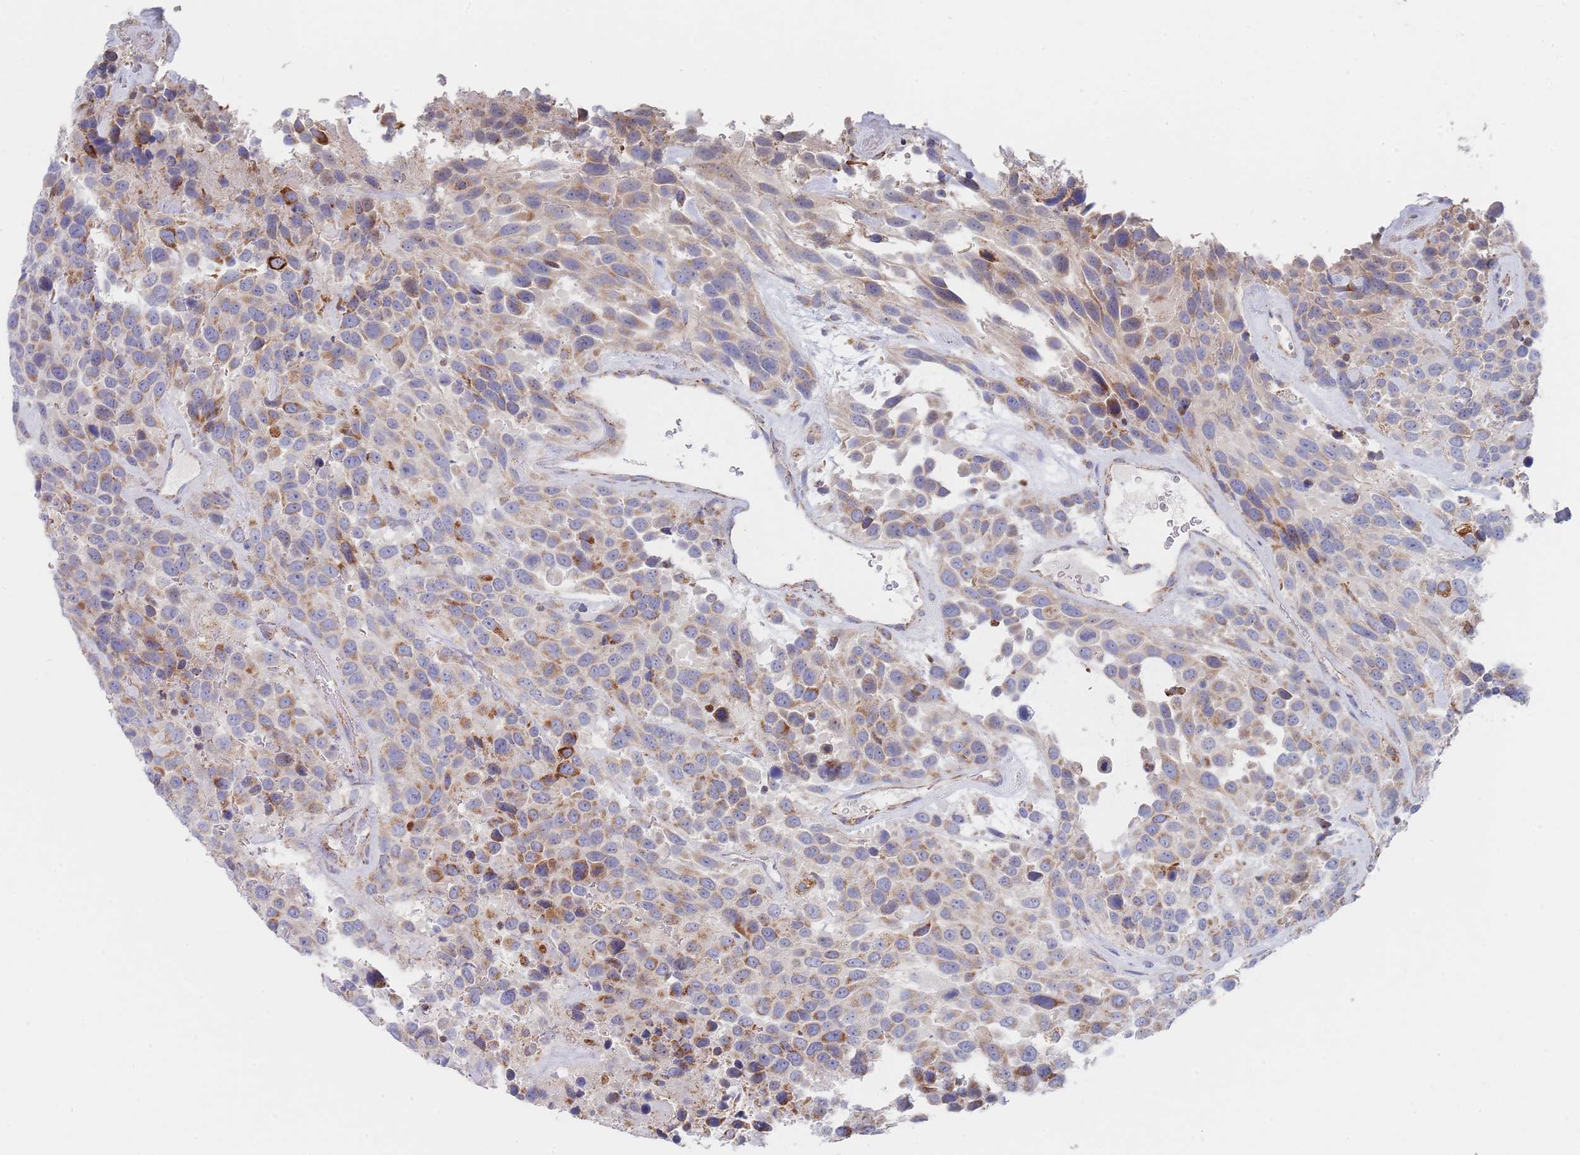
{"staining": {"intensity": "moderate", "quantity": "25%-75%", "location": "cytoplasmic/membranous"}, "tissue": "urothelial cancer", "cell_type": "Tumor cells", "image_type": "cancer", "snomed": [{"axis": "morphology", "description": "Urothelial carcinoma, High grade"}, {"axis": "topography", "description": "Urinary bladder"}], "caption": "This histopathology image shows urothelial carcinoma (high-grade) stained with IHC to label a protein in brown. The cytoplasmic/membranous of tumor cells show moderate positivity for the protein. Nuclei are counter-stained blue.", "gene": "IKZF4", "patient": {"sex": "female", "age": 70}}